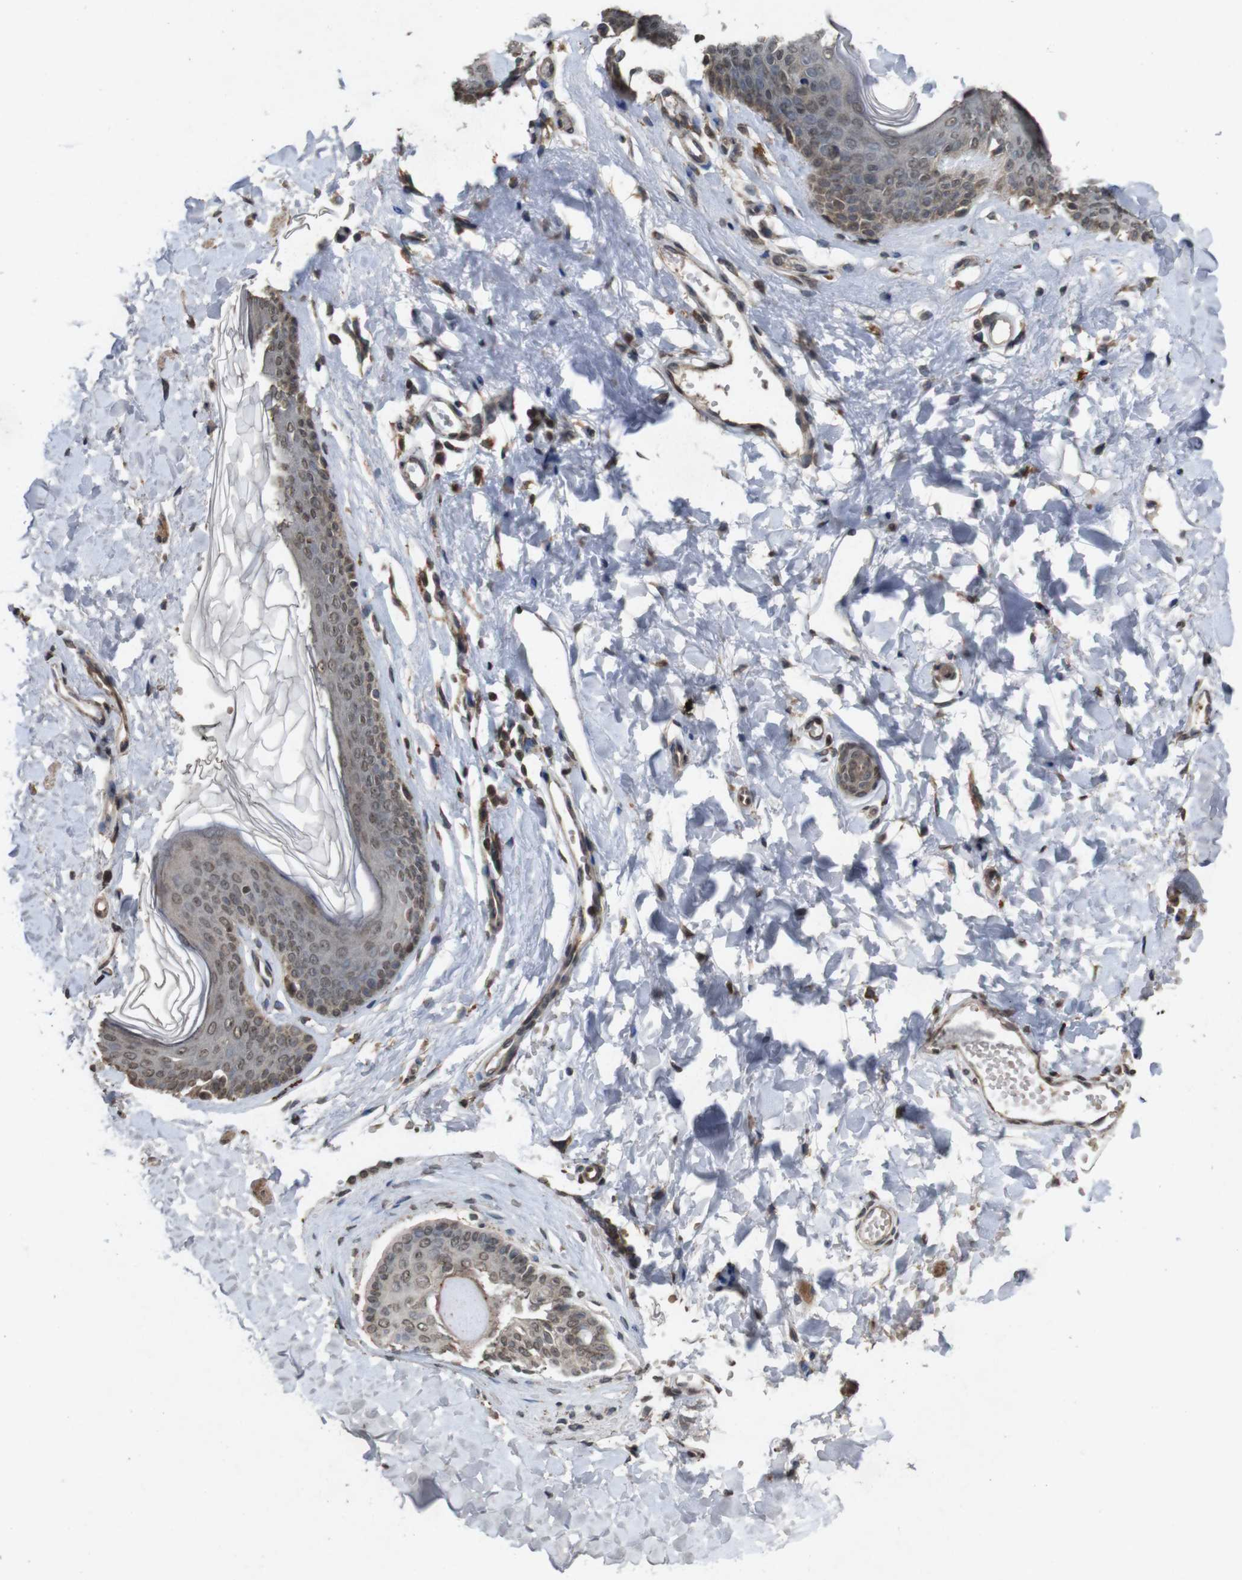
{"staining": {"intensity": "weak", "quantity": "25%-75%", "location": "cytoplasmic/membranous,nuclear"}, "tissue": "skin", "cell_type": "Epidermal cells", "image_type": "normal", "snomed": [{"axis": "morphology", "description": "Normal tissue, NOS"}, {"axis": "morphology", "description": "Inflammation, NOS"}, {"axis": "topography", "description": "Vulva"}], "caption": "High-magnification brightfield microscopy of unremarkable skin stained with DAB (3,3'-diaminobenzidine) (brown) and counterstained with hematoxylin (blue). epidermal cells exhibit weak cytoplasmic/membranous,nuclear expression is present in approximately25%-75% of cells. The staining was performed using DAB to visualize the protein expression in brown, while the nuclei were stained in blue with hematoxylin (Magnification: 20x).", "gene": "SORL1", "patient": {"sex": "female", "age": 84}}